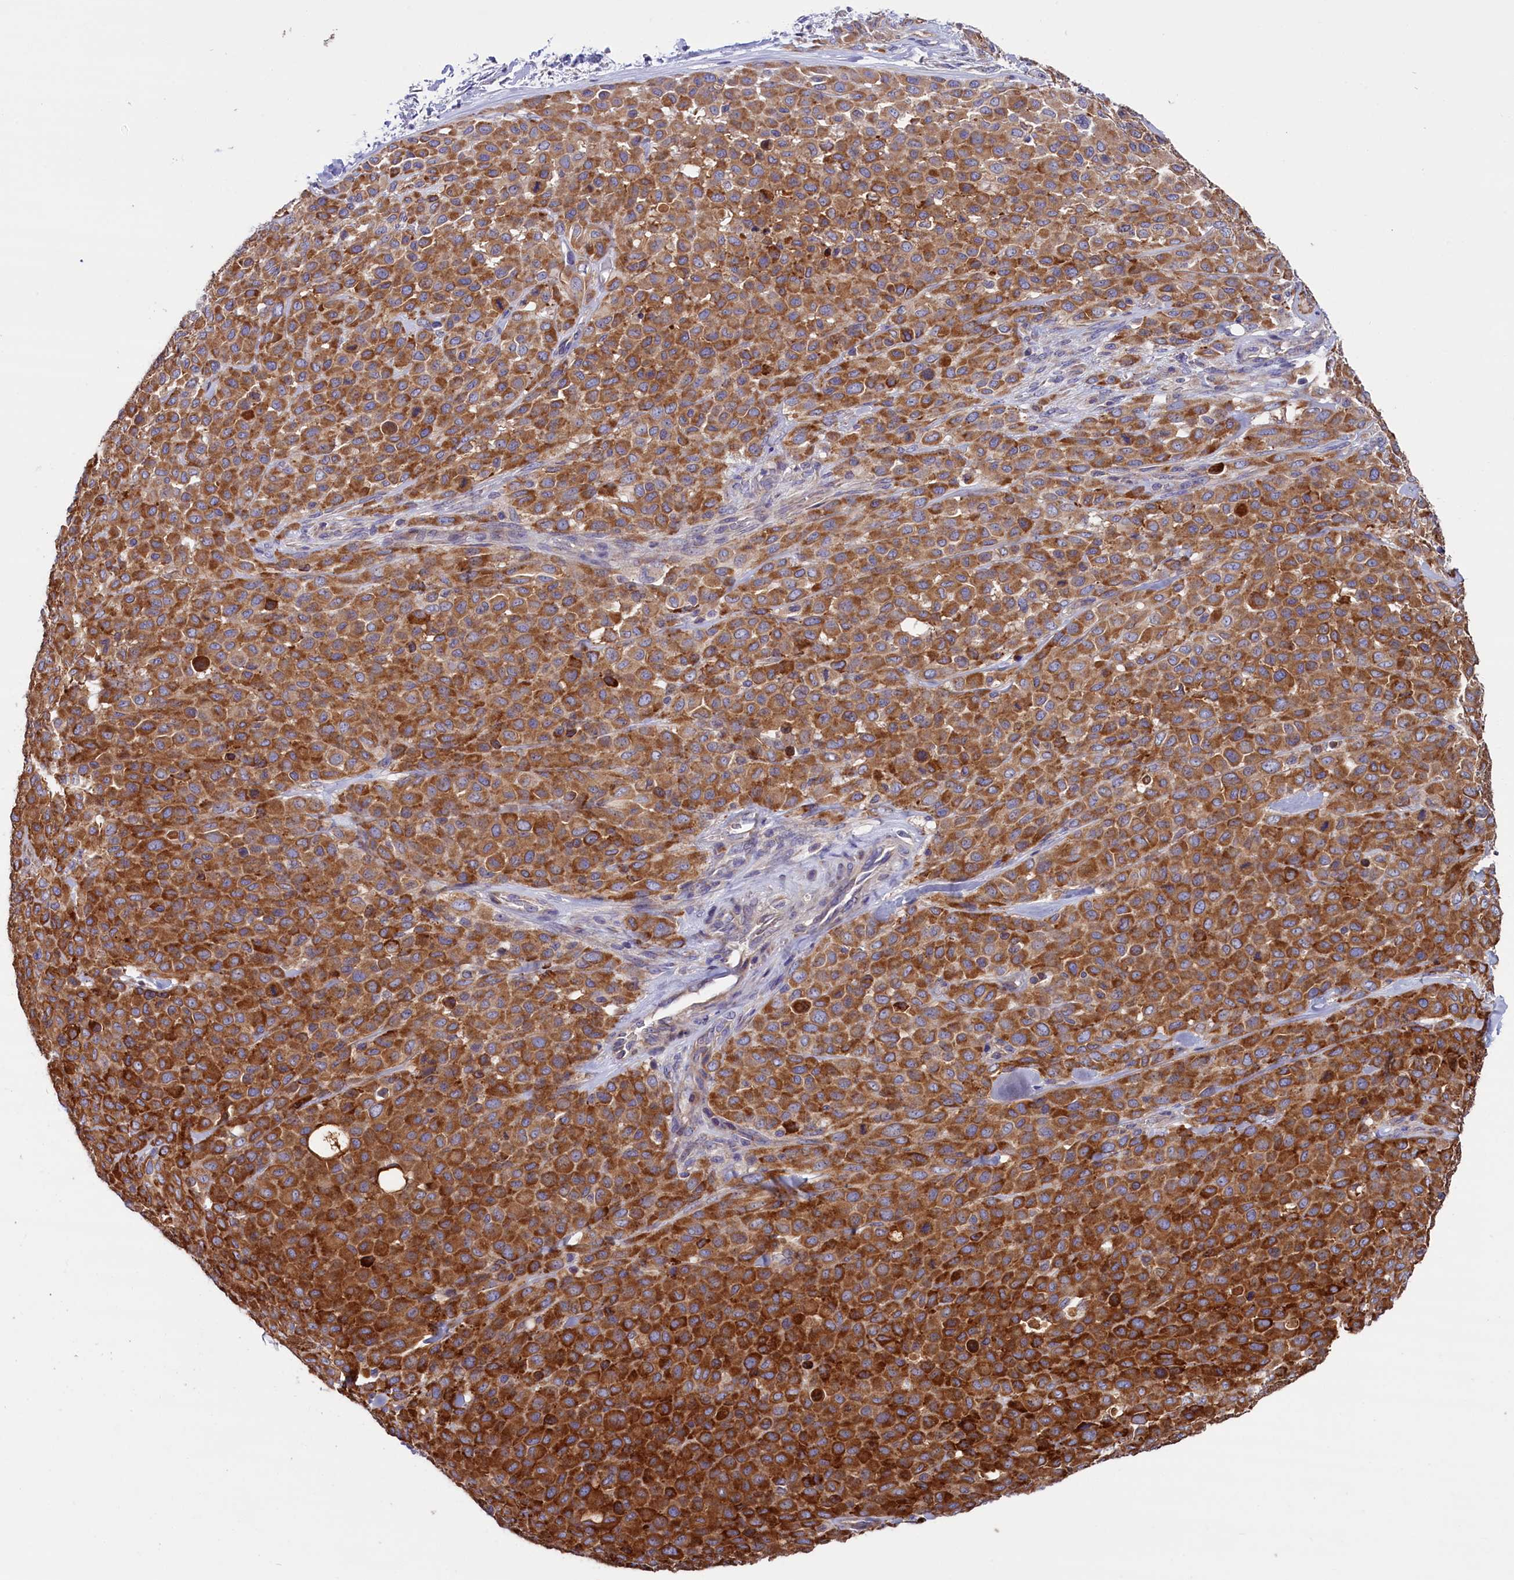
{"staining": {"intensity": "strong", "quantity": ">75%", "location": "cytoplasmic/membranous"}, "tissue": "melanoma", "cell_type": "Tumor cells", "image_type": "cancer", "snomed": [{"axis": "morphology", "description": "Malignant melanoma, Metastatic site"}, {"axis": "topography", "description": "Skin"}], "caption": "High-magnification brightfield microscopy of malignant melanoma (metastatic site) stained with DAB (brown) and counterstained with hematoxylin (blue). tumor cells exhibit strong cytoplasmic/membranous staining is seen in approximately>75% of cells.", "gene": "ZSWIM1", "patient": {"sex": "female", "age": 81}}